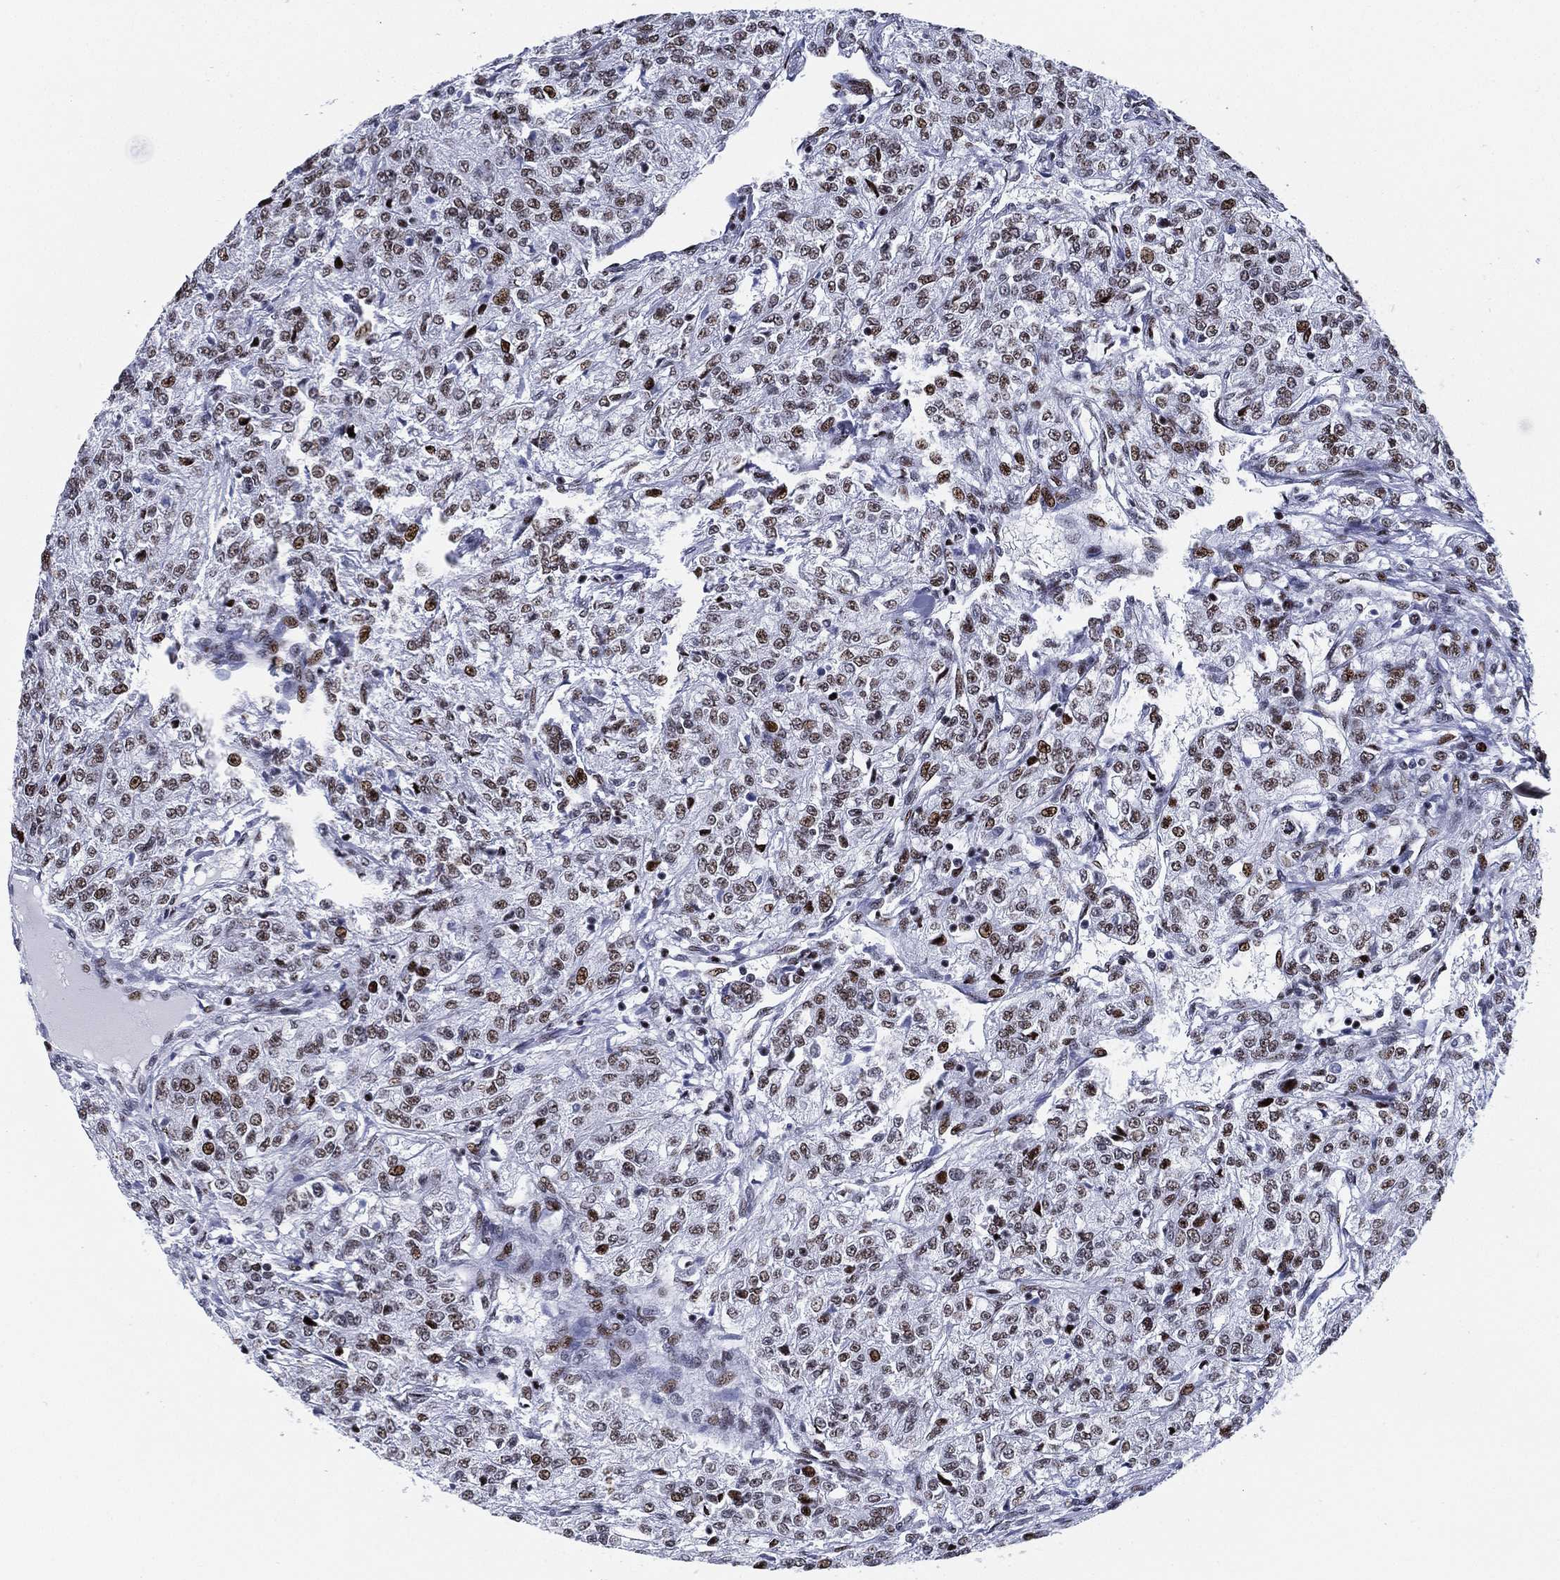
{"staining": {"intensity": "moderate", "quantity": "25%-75%", "location": "nuclear"}, "tissue": "renal cancer", "cell_type": "Tumor cells", "image_type": "cancer", "snomed": [{"axis": "morphology", "description": "Adenocarcinoma, NOS"}, {"axis": "topography", "description": "Kidney"}], "caption": "Brown immunohistochemical staining in human renal cancer displays moderate nuclear positivity in about 25%-75% of tumor cells.", "gene": "CYB561D2", "patient": {"sex": "female", "age": 63}}